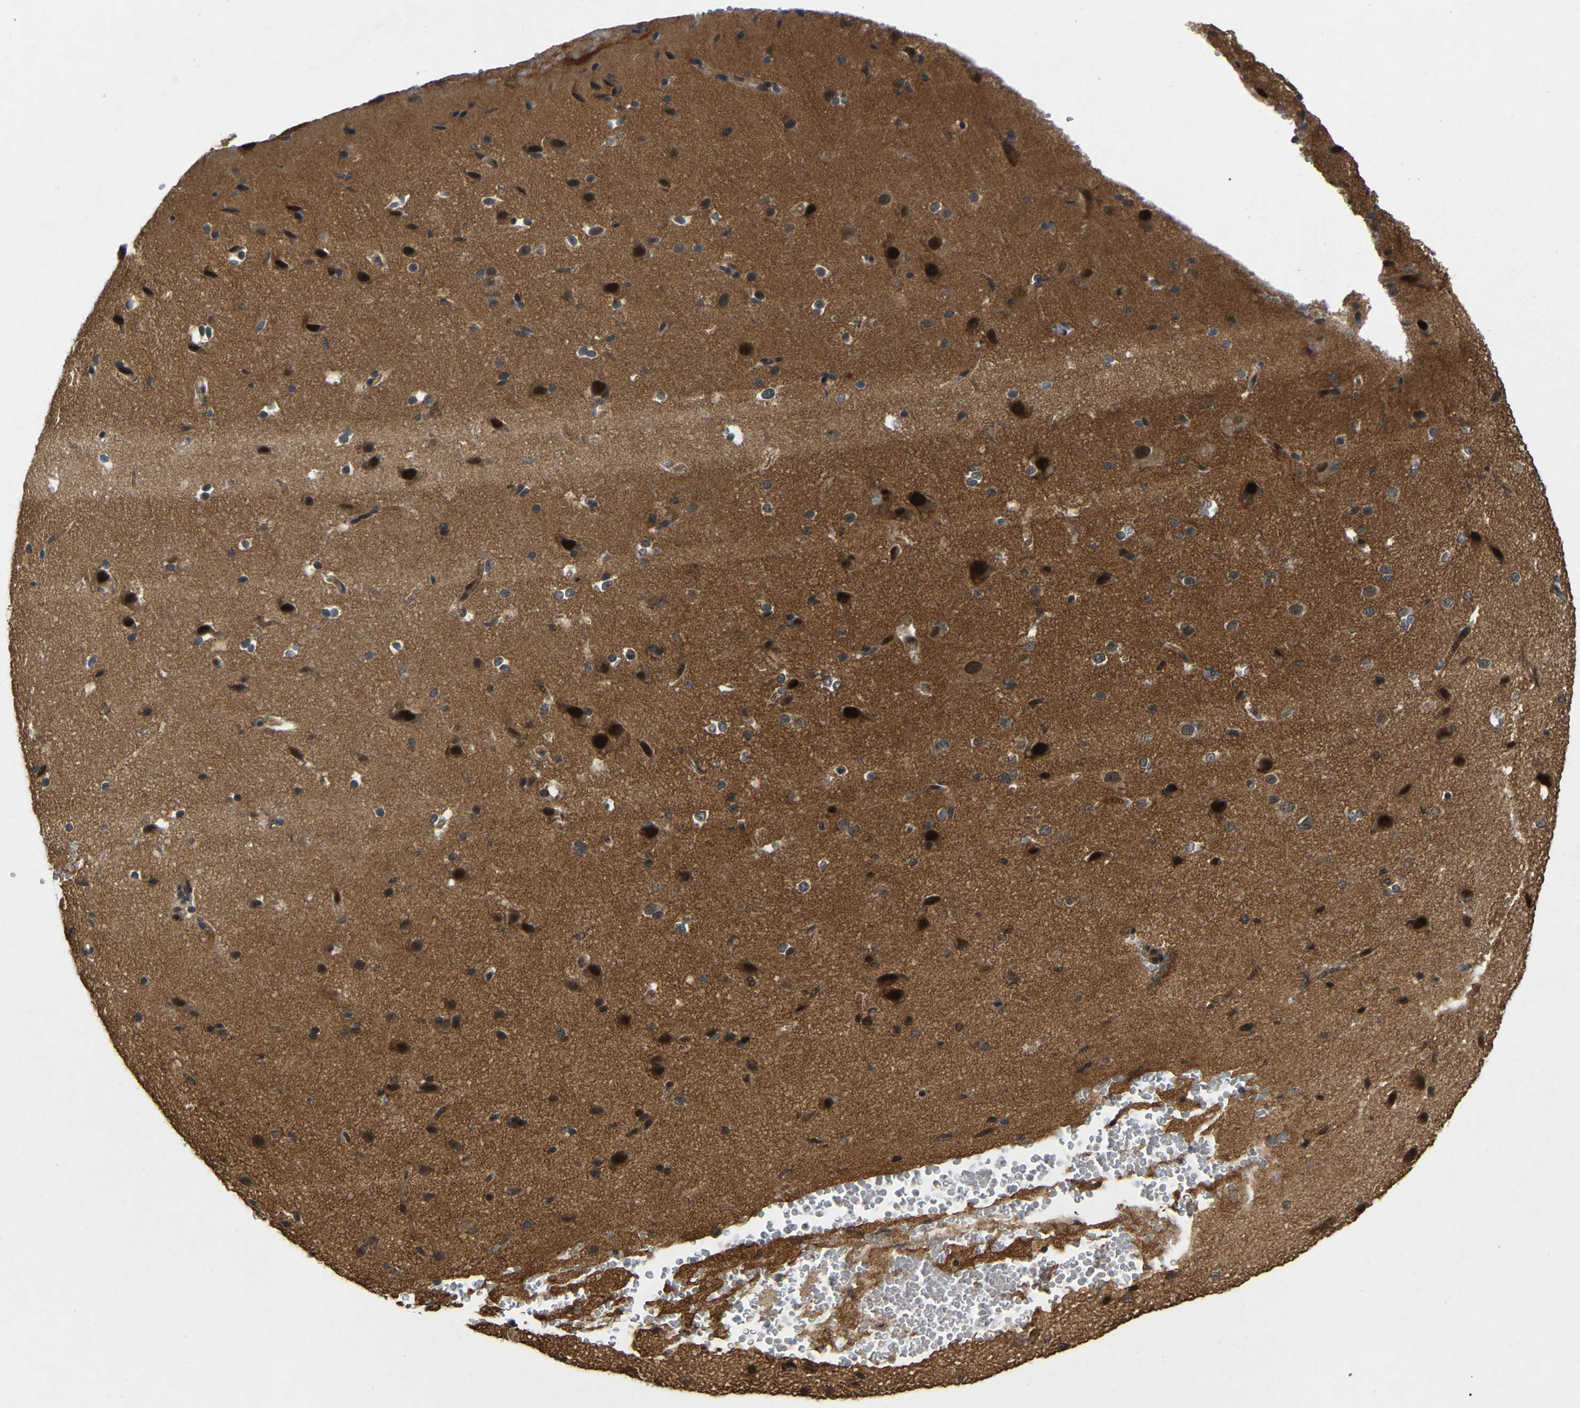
{"staining": {"intensity": "moderate", "quantity": ">75%", "location": "cytoplasmic/membranous"}, "tissue": "cerebral cortex", "cell_type": "Endothelial cells", "image_type": "normal", "snomed": [{"axis": "morphology", "description": "Normal tissue, NOS"}, {"axis": "morphology", "description": "Developmental malformation"}, {"axis": "topography", "description": "Cerebral cortex"}], "caption": "Protein expression analysis of unremarkable human cerebral cortex reveals moderate cytoplasmic/membranous expression in about >75% of endothelial cells. The protein is stained brown, and the nuclei are stained in blue (DAB (3,3'-diaminobenzidine) IHC with brightfield microscopy, high magnification).", "gene": "KIAA1549", "patient": {"sex": "female", "age": 30}}